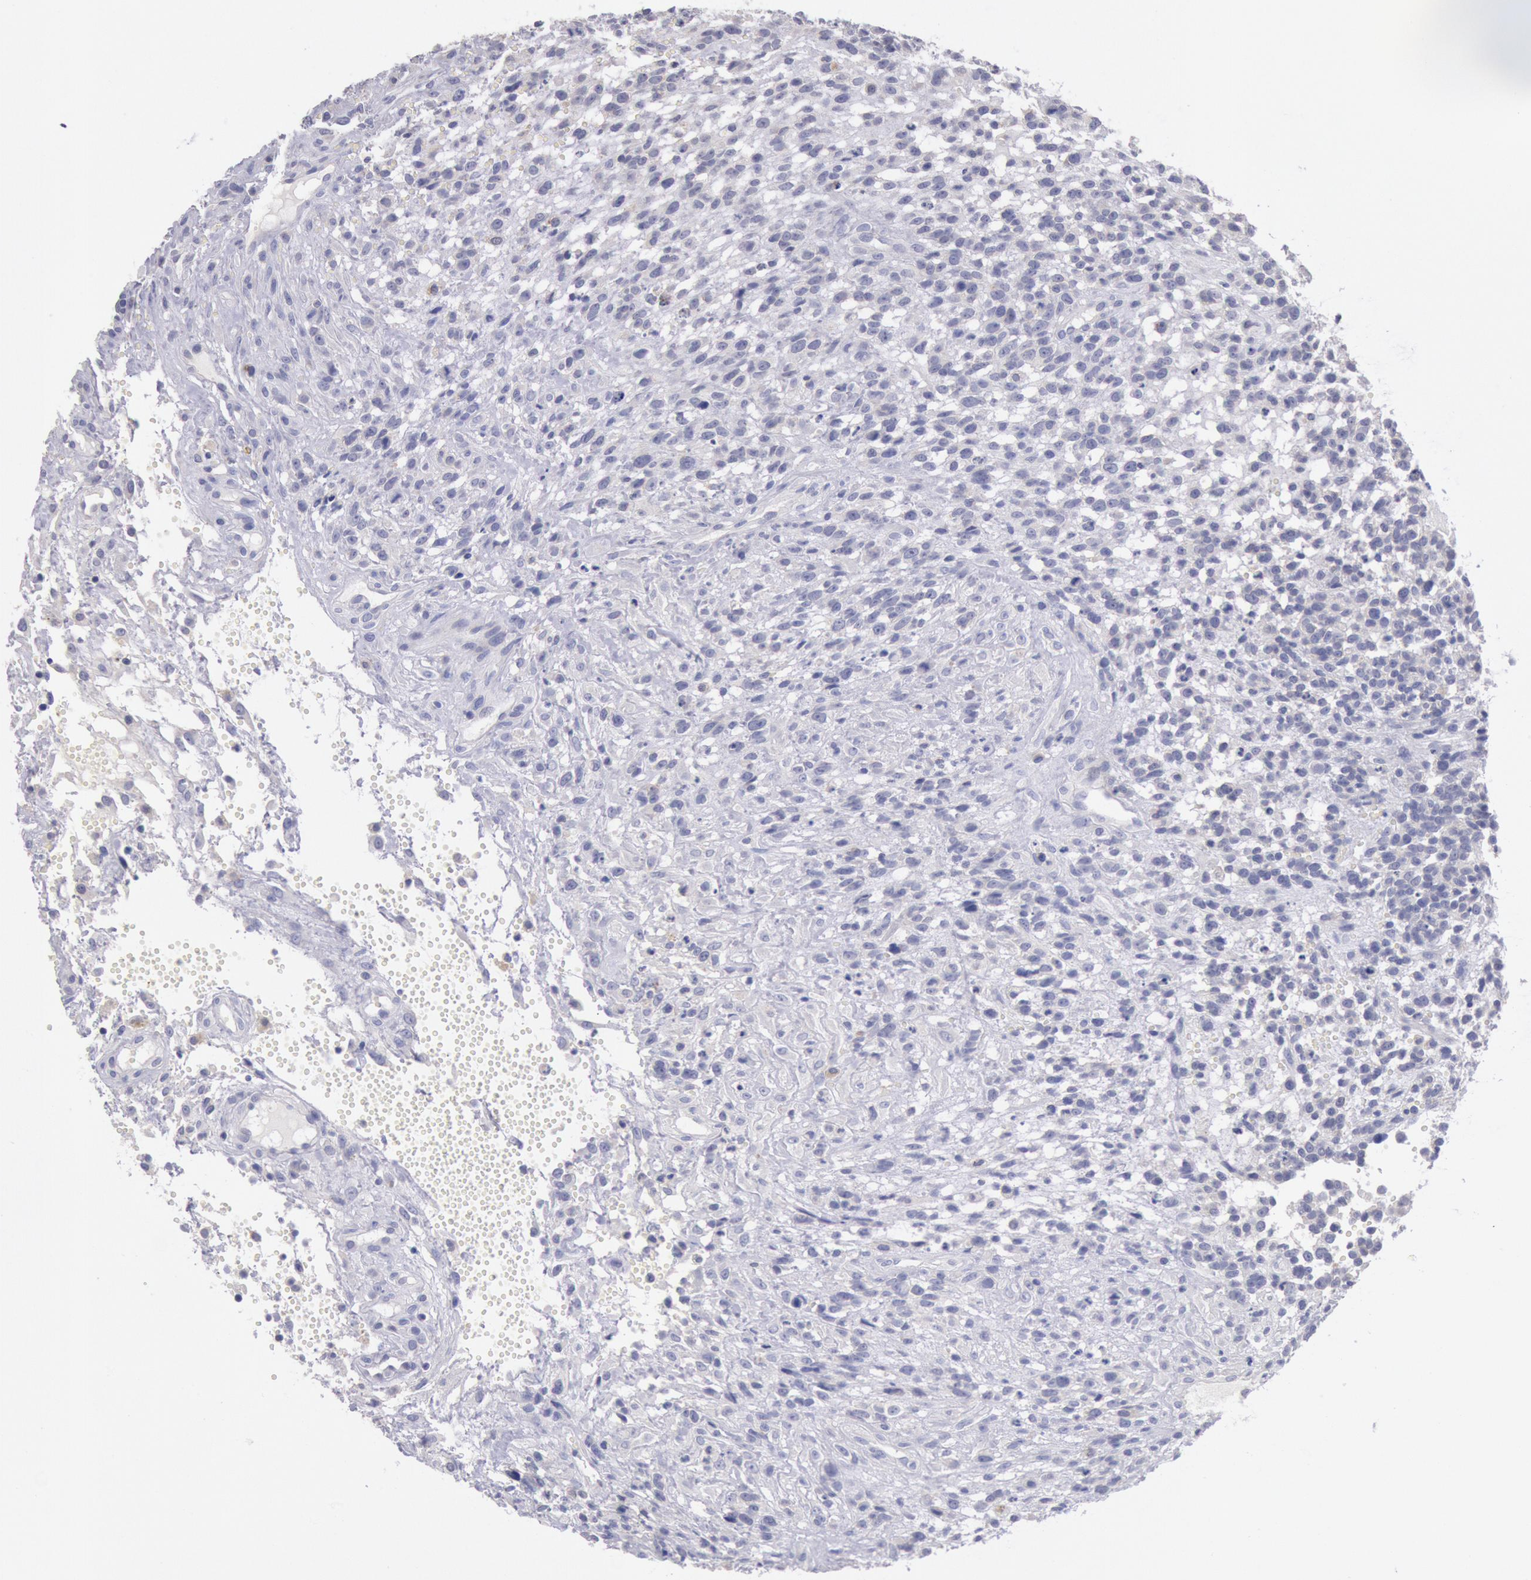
{"staining": {"intensity": "negative", "quantity": "none", "location": "none"}, "tissue": "glioma", "cell_type": "Tumor cells", "image_type": "cancer", "snomed": [{"axis": "morphology", "description": "Glioma, malignant, High grade"}, {"axis": "topography", "description": "Brain"}], "caption": "Immunohistochemistry of malignant glioma (high-grade) exhibits no staining in tumor cells.", "gene": "GAL3ST1", "patient": {"sex": "male", "age": 66}}